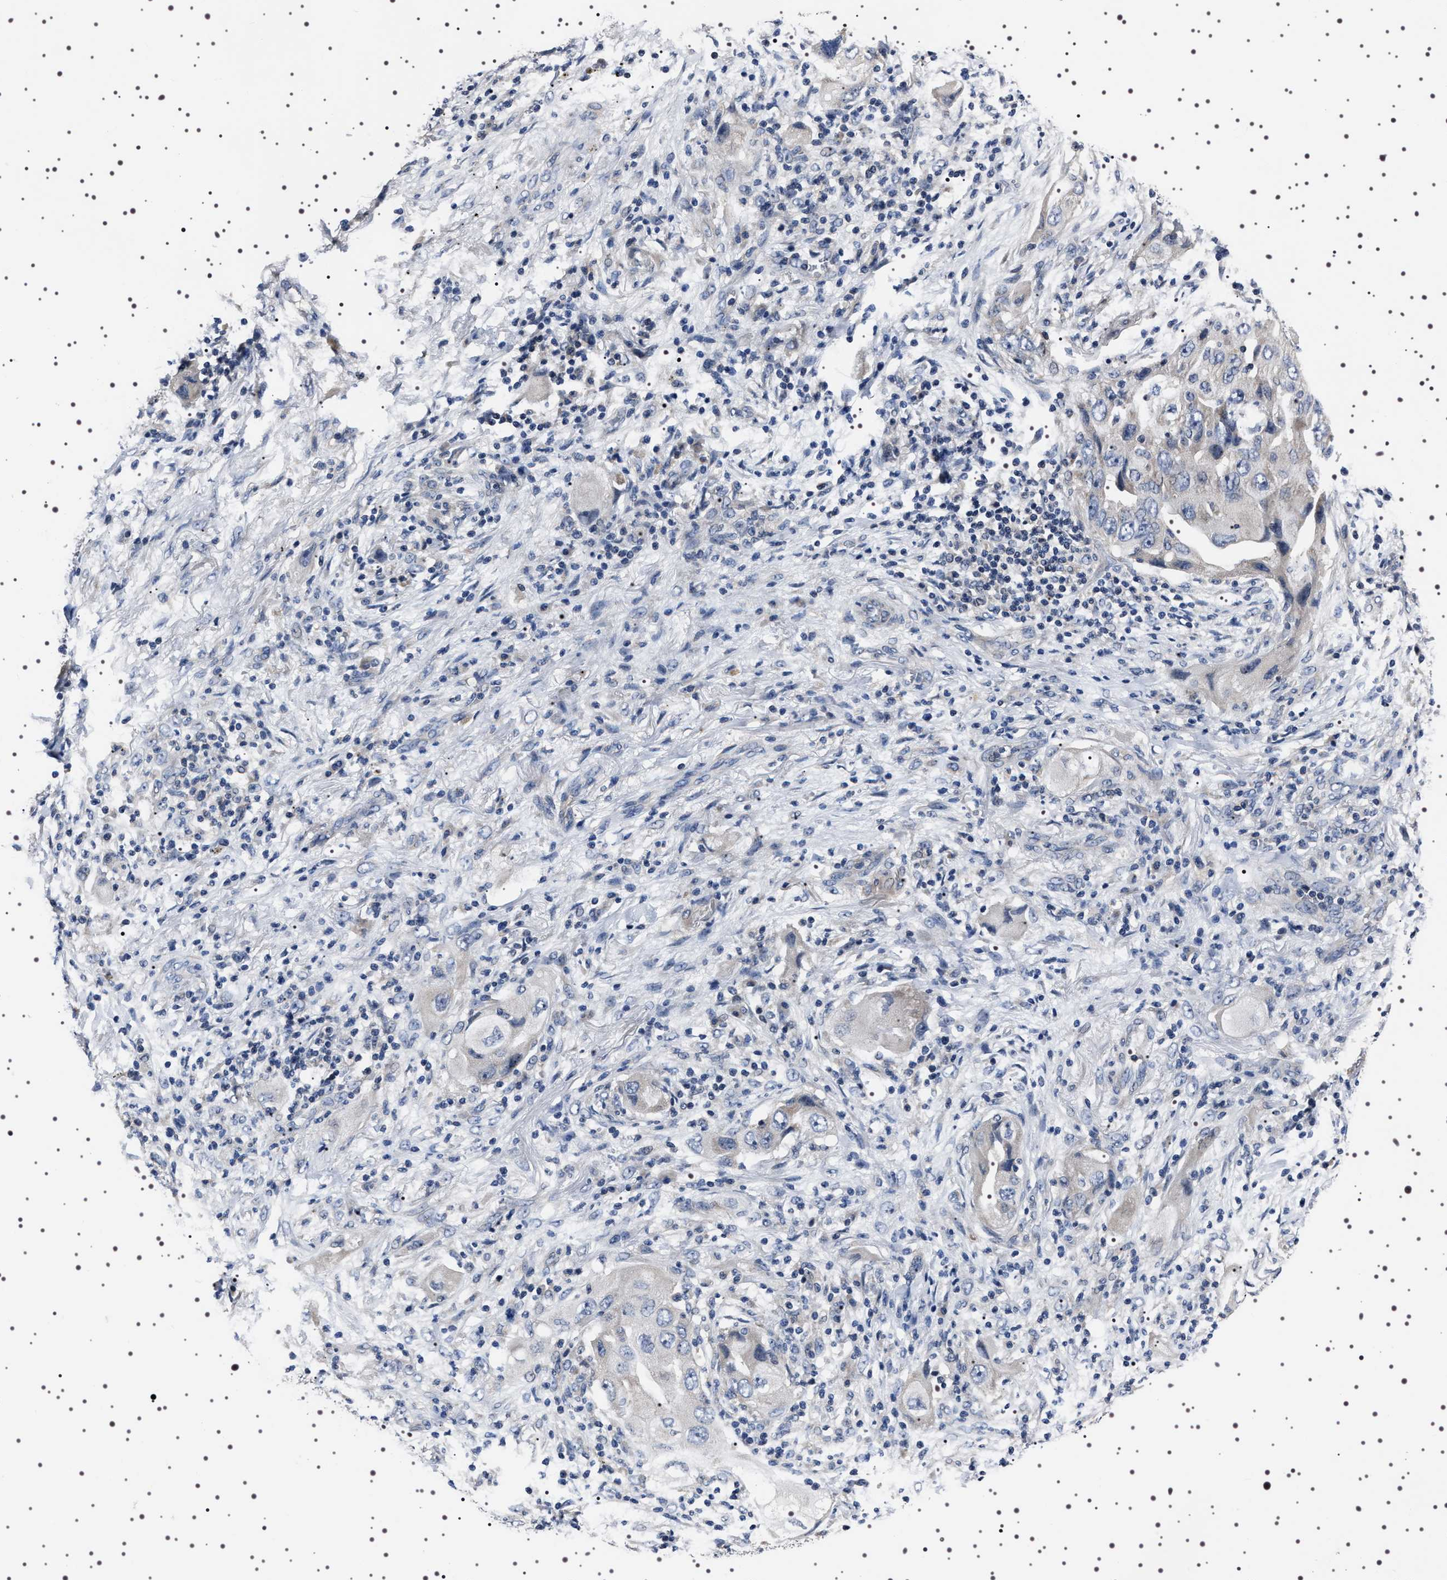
{"staining": {"intensity": "weak", "quantity": "<25%", "location": "cytoplasmic/membranous"}, "tissue": "lung cancer", "cell_type": "Tumor cells", "image_type": "cancer", "snomed": [{"axis": "morphology", "description": "Adenocarcinoma, NOS"}, {"axis": "topography", "description": "Lung"}], "caption": "There is no significant expression in tumor cells of lung cancer (adenocarcinoma).", "gene": "TARBP1", "patient": {"sex": "female", "age": 65}}